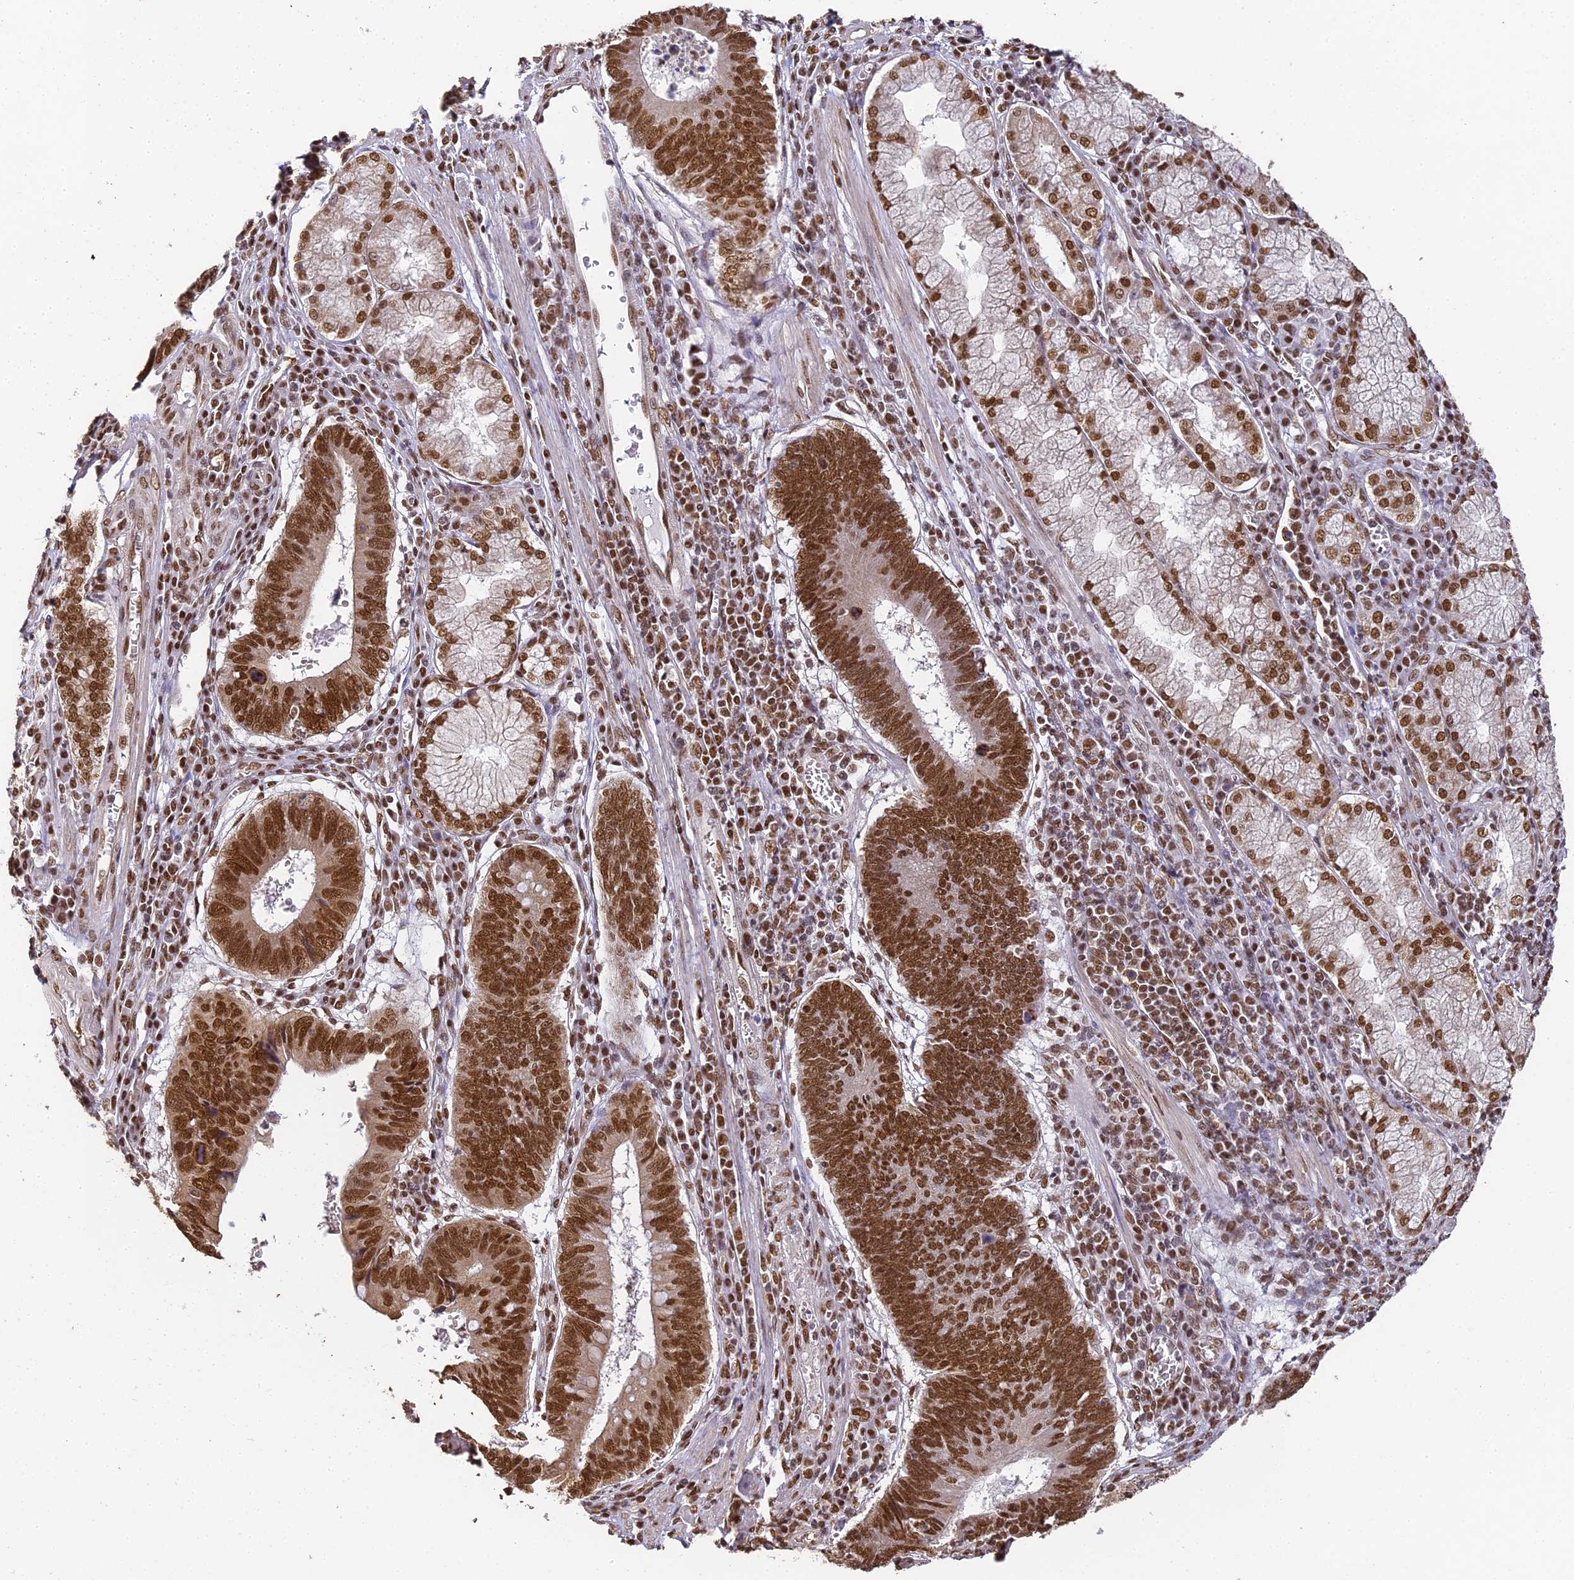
{"staining": {"intensity": "strong", "quantity": ">75%", "location": "nuclear"}, "tissue": "stomach cancer", "cell_type": "Tumor cells", "image_type": "cancer", "snomed": [{"axis": "morphology", "description": "Adenocarcinoma, NOS"}, {"axis": "topography", "description": "Stomach"}], "caption": "Adenocarcinoma (stomach) tissue shows strong nuclear expression in about >75% of tumor cells (Stains: DAB (3,3'-diaminobenzidine) in brown, nuclei in blue, Microscopy: brightfield microscopy at high magnification).", "gene": "HNRNPA1", "patient": {"sex": "male", "age": 59}}